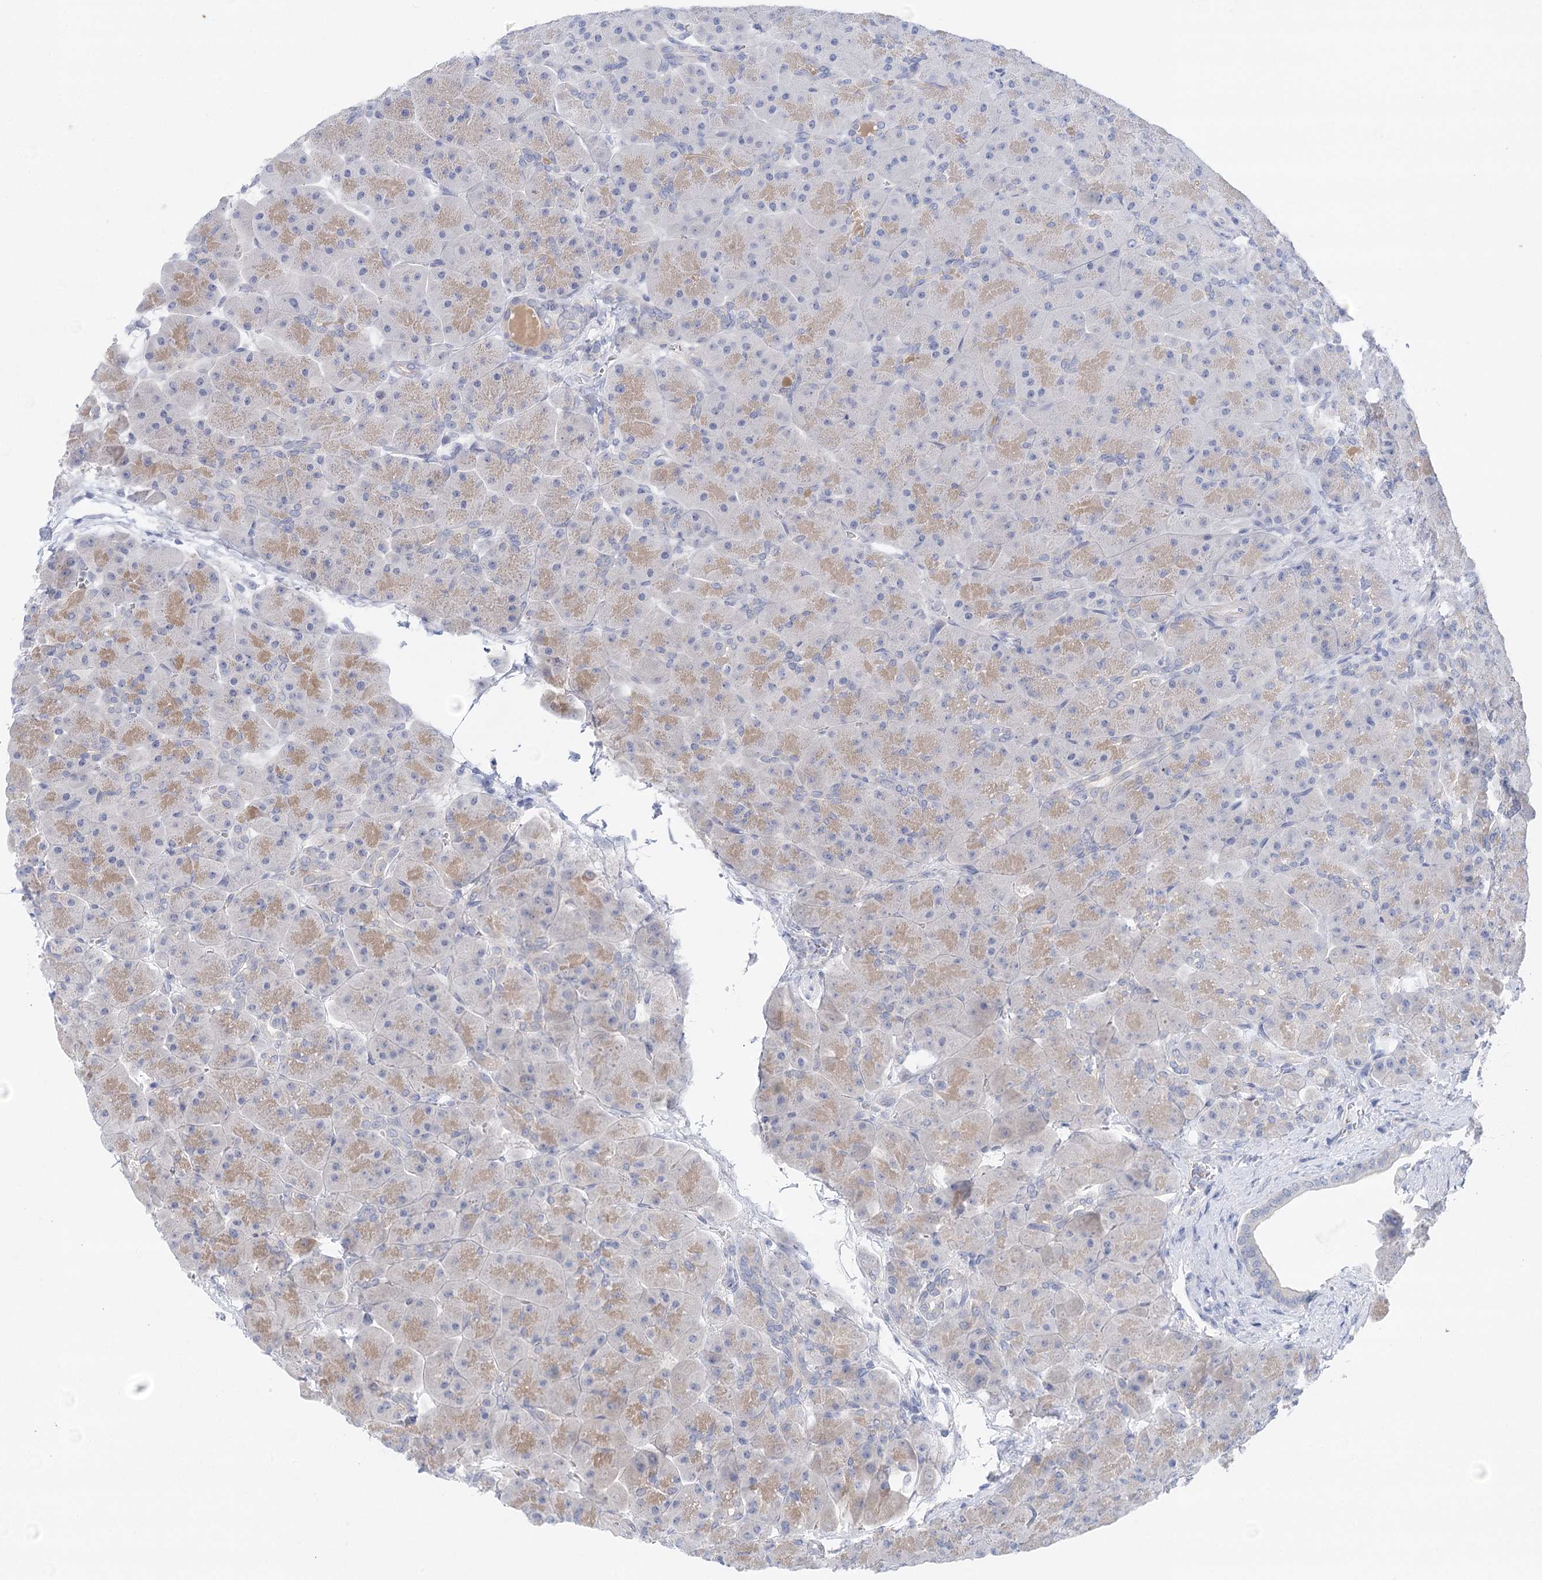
{"staining": {"intensity": "weak", "quantity": "25%-75%", "location": "cytoplasmic/membranous"}, "tissue": "pancreas", "cell_type": "Exocrine glandular cells", "image_type": "normal", "snomed": [{"axis": "morphology", "description": "Normal tissue, NOS"}, {"axis": "topography", "description": "Pancreas"}], "caption": "This image reveals IHC staining of normal human pancreas, with low weak cytoplasmic/membranous staining in about 25%-75% of exocrine glandular cells.", "gene": "LALBA", "patient": {"sex": "male", "age": 66}}